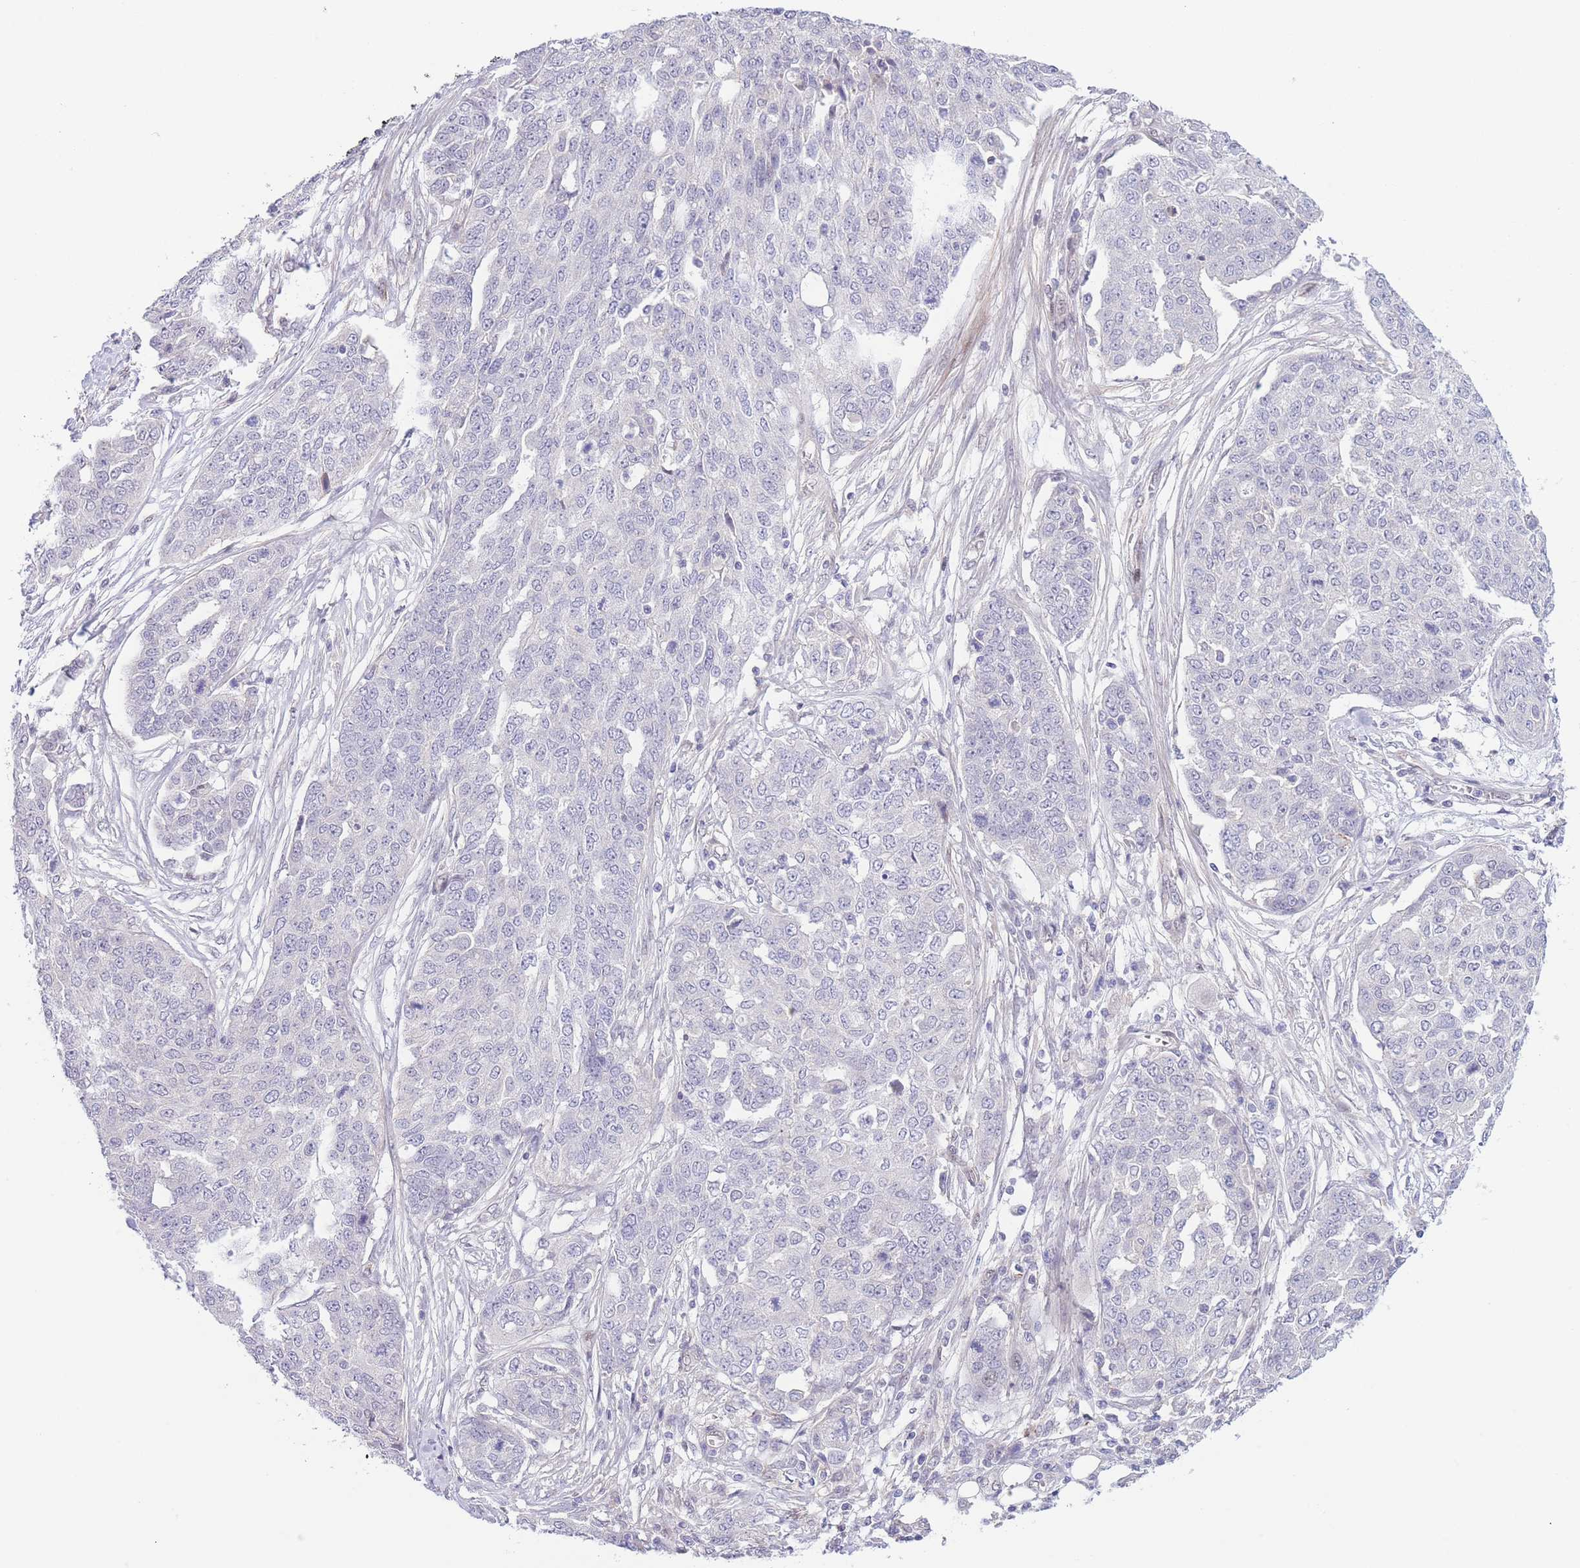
{"staining": {"intensity": "negative", "quantity": "none", "location": "none"}, "tissue": "ovarian cancer", "cell_type": "Tumor cells", "image_type": "cancer", "snomed": [{"axis": "morphology", "description": "Cystadenocarcinoma, serous, NOS"}, {"axis": "topography", "description": "Soft tissue"}, {"axis": "topography", "description": "Ovary"}], "caption": "Tumor cells are negative for protein expression in human serous cystadenocarcinoma (ovarian). The staining is performed using DAB brown chromogen with nuclei counter-stained in using hematoxylin.", "gene": "C9orf152", "patient": {"sex": "female", "age": 57}}